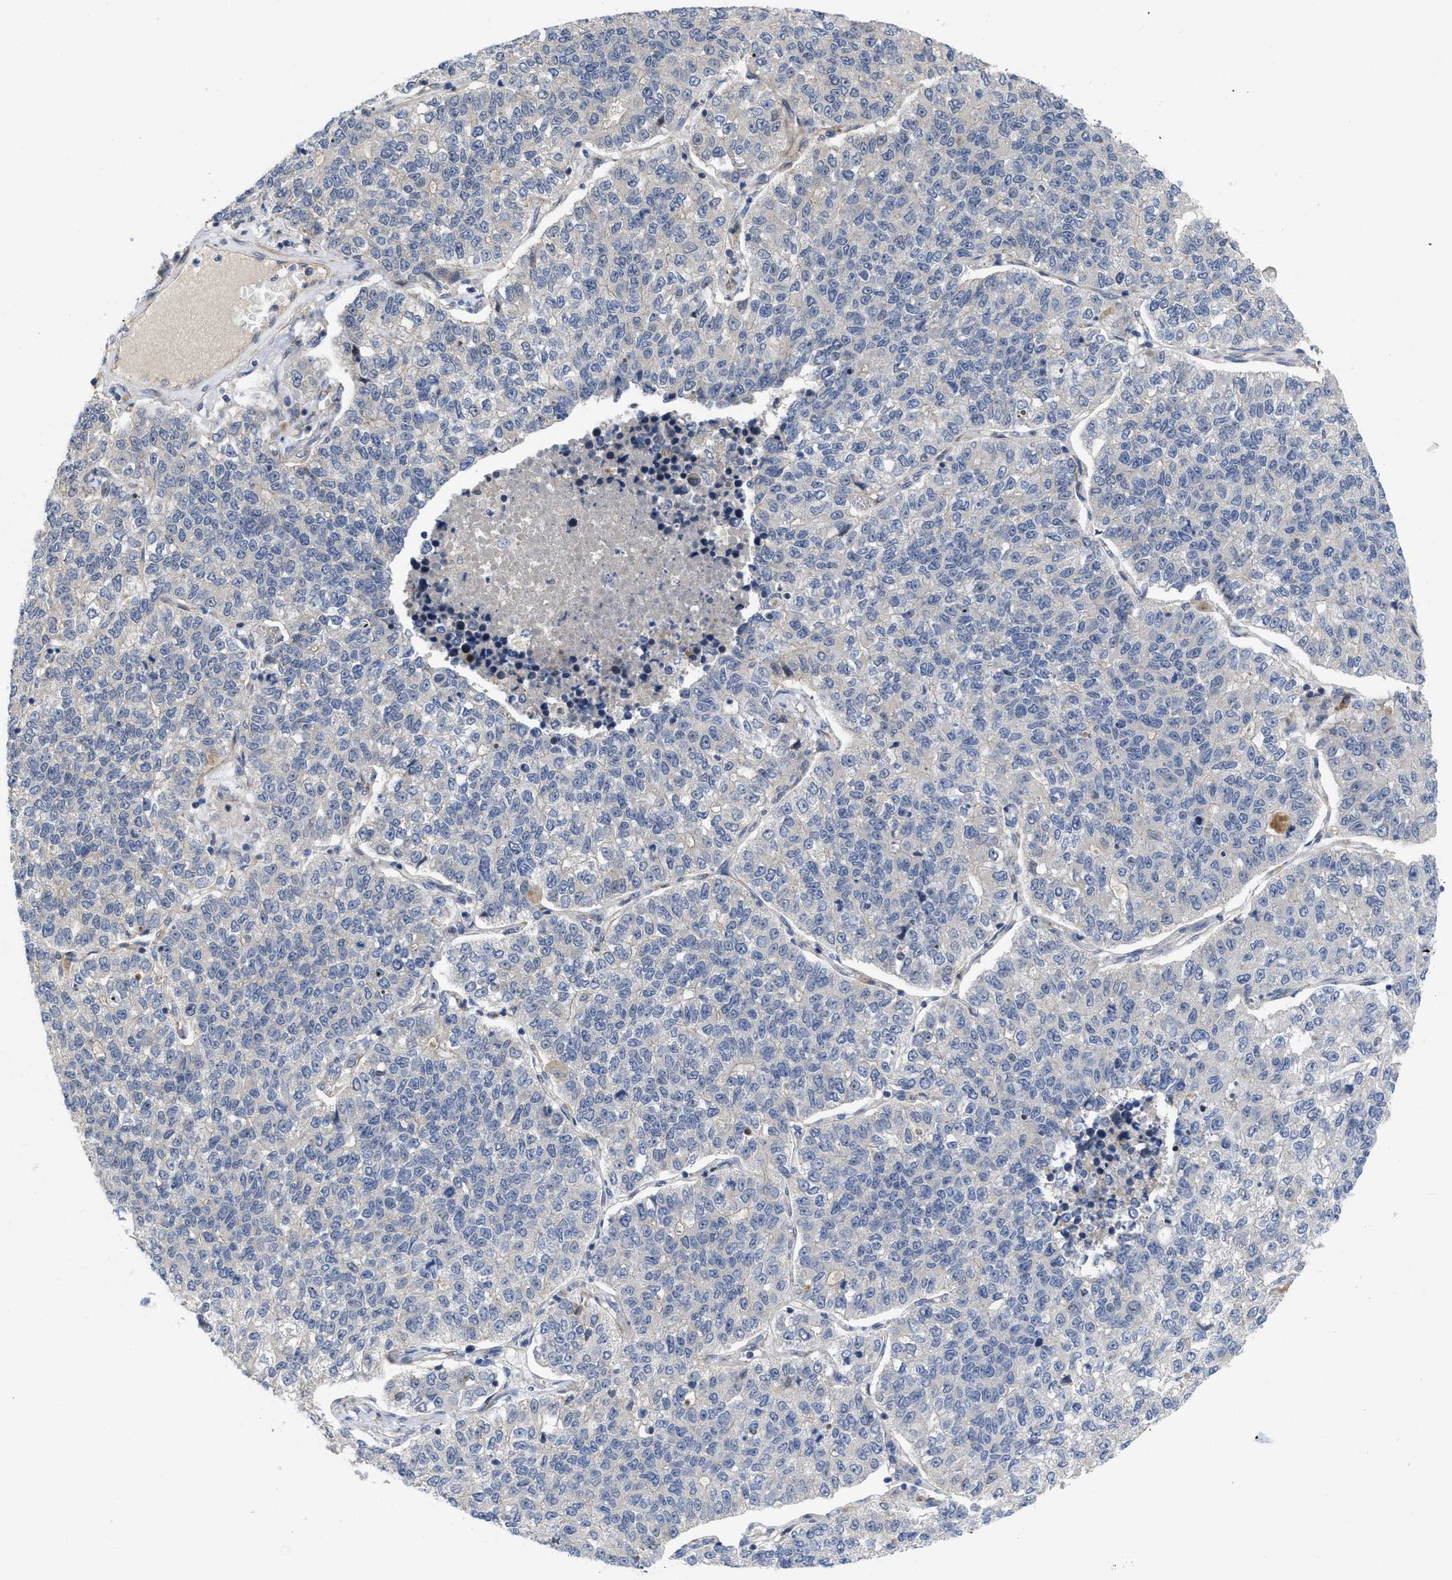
{"staining": {"intensity": "negative", "quantity": "none", "location": "none"}, "tissue": "lung cancer", "cell_type": "Tumor cells", "image_type": "cancer", "snomed": [{"axis": "morphology", "description": "Adenocarcinoma, NOS"}, {"axis": "topography", "description": "Lung"}], "caption": "IHC micrograph of neoplastic tissue: human adenocarcinoma (lung) stained with DAB demonstrates no significant protein expression in tumor cells.", "gene": "ARHGEF26", "patient": {"sex": "male", "age": 49}}